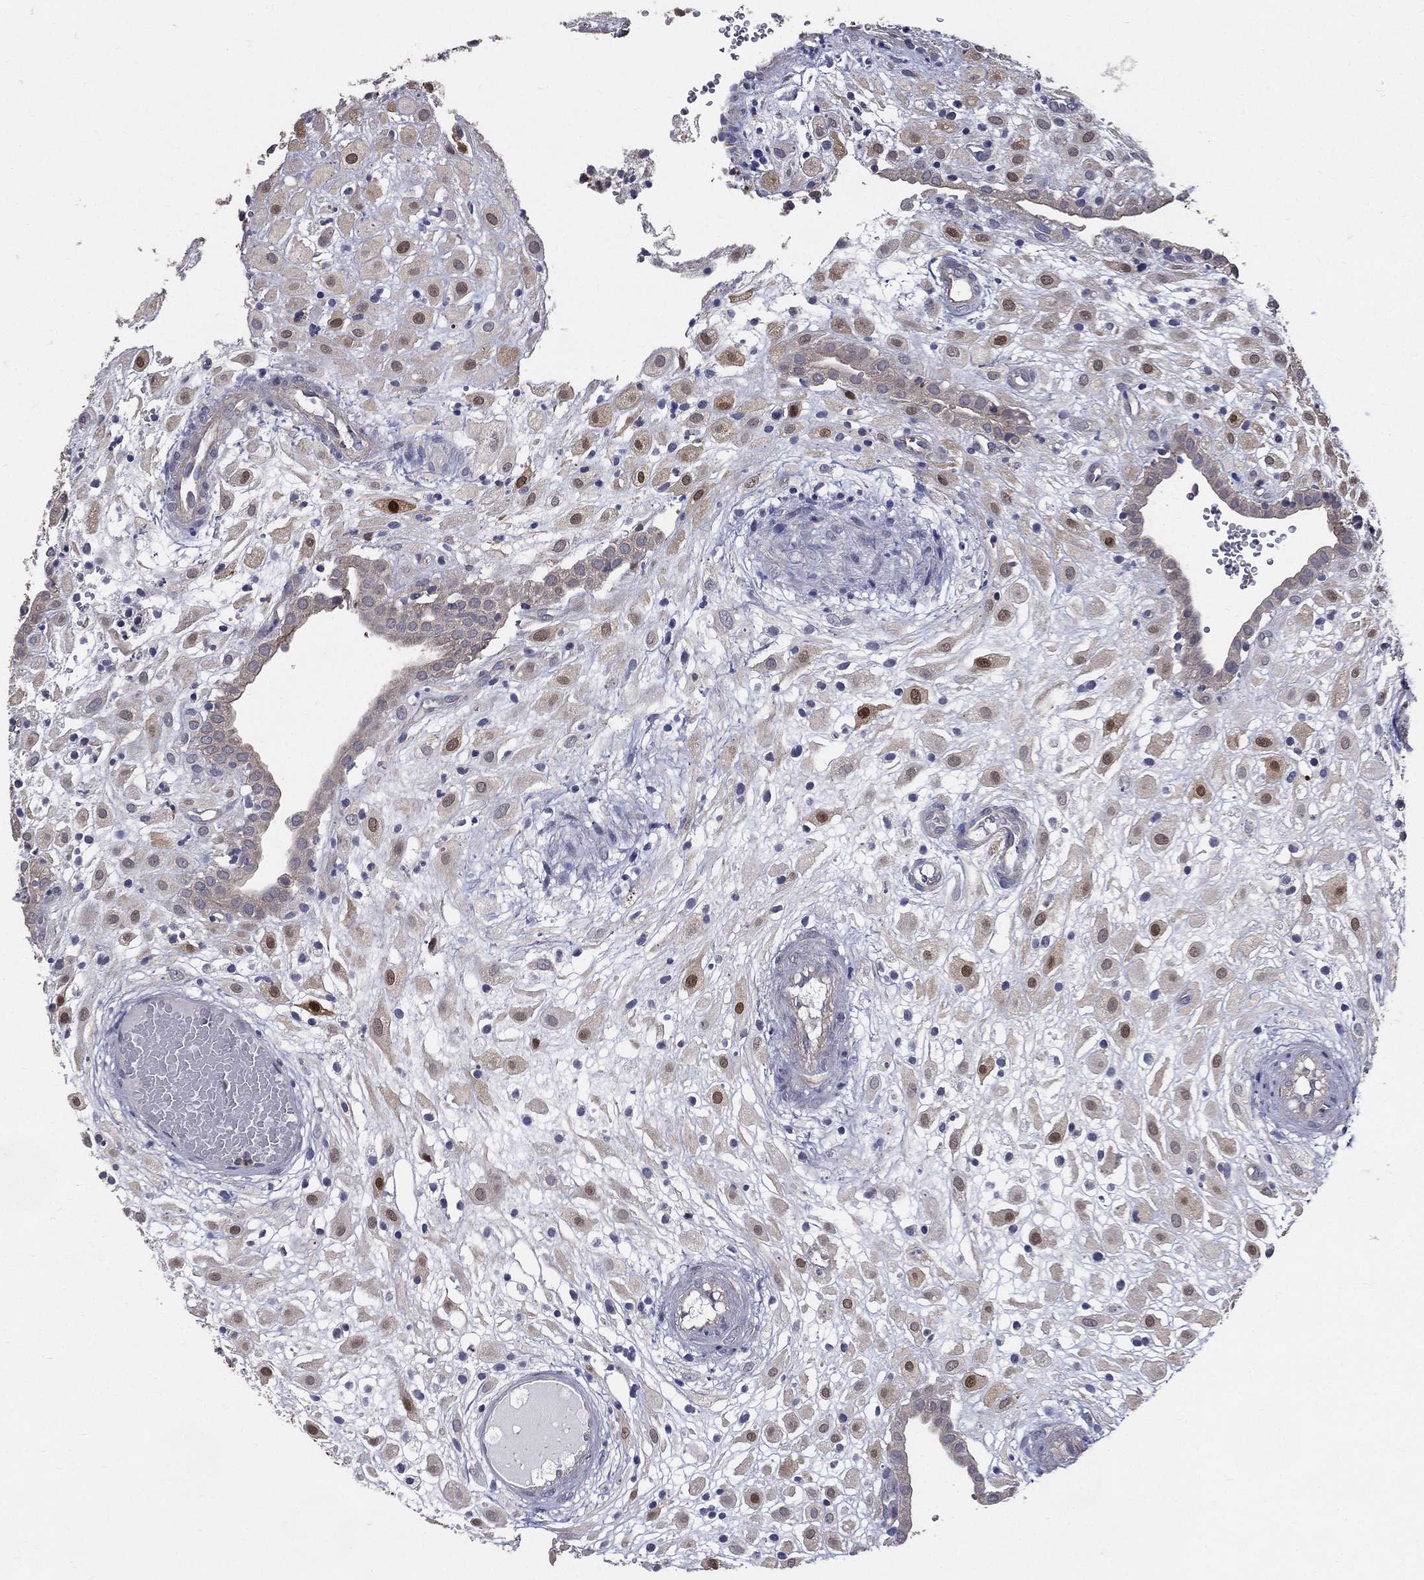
{"staining": {"intensity": "moderate", "quantity": "<25%", "location": "cytoplasmic/membranous,nuclear"}, "tissue": "placenta", "cell_type": "Decidual cells", "image_type": "normal", "snomed": [{"axis": "morphology", "description": "Normal tissue, NOS"}, {"axis": "topography", "description": "Placenta"}], "caption": "DAB immunohistochemical staining of normal human placenta reveals moderate cytoplasmic/membranous,nuclear protein staining in approximately <25% of decidual cells.", "gene": "SERPINB2", "patient": {"sex": "female", "age": 24}}